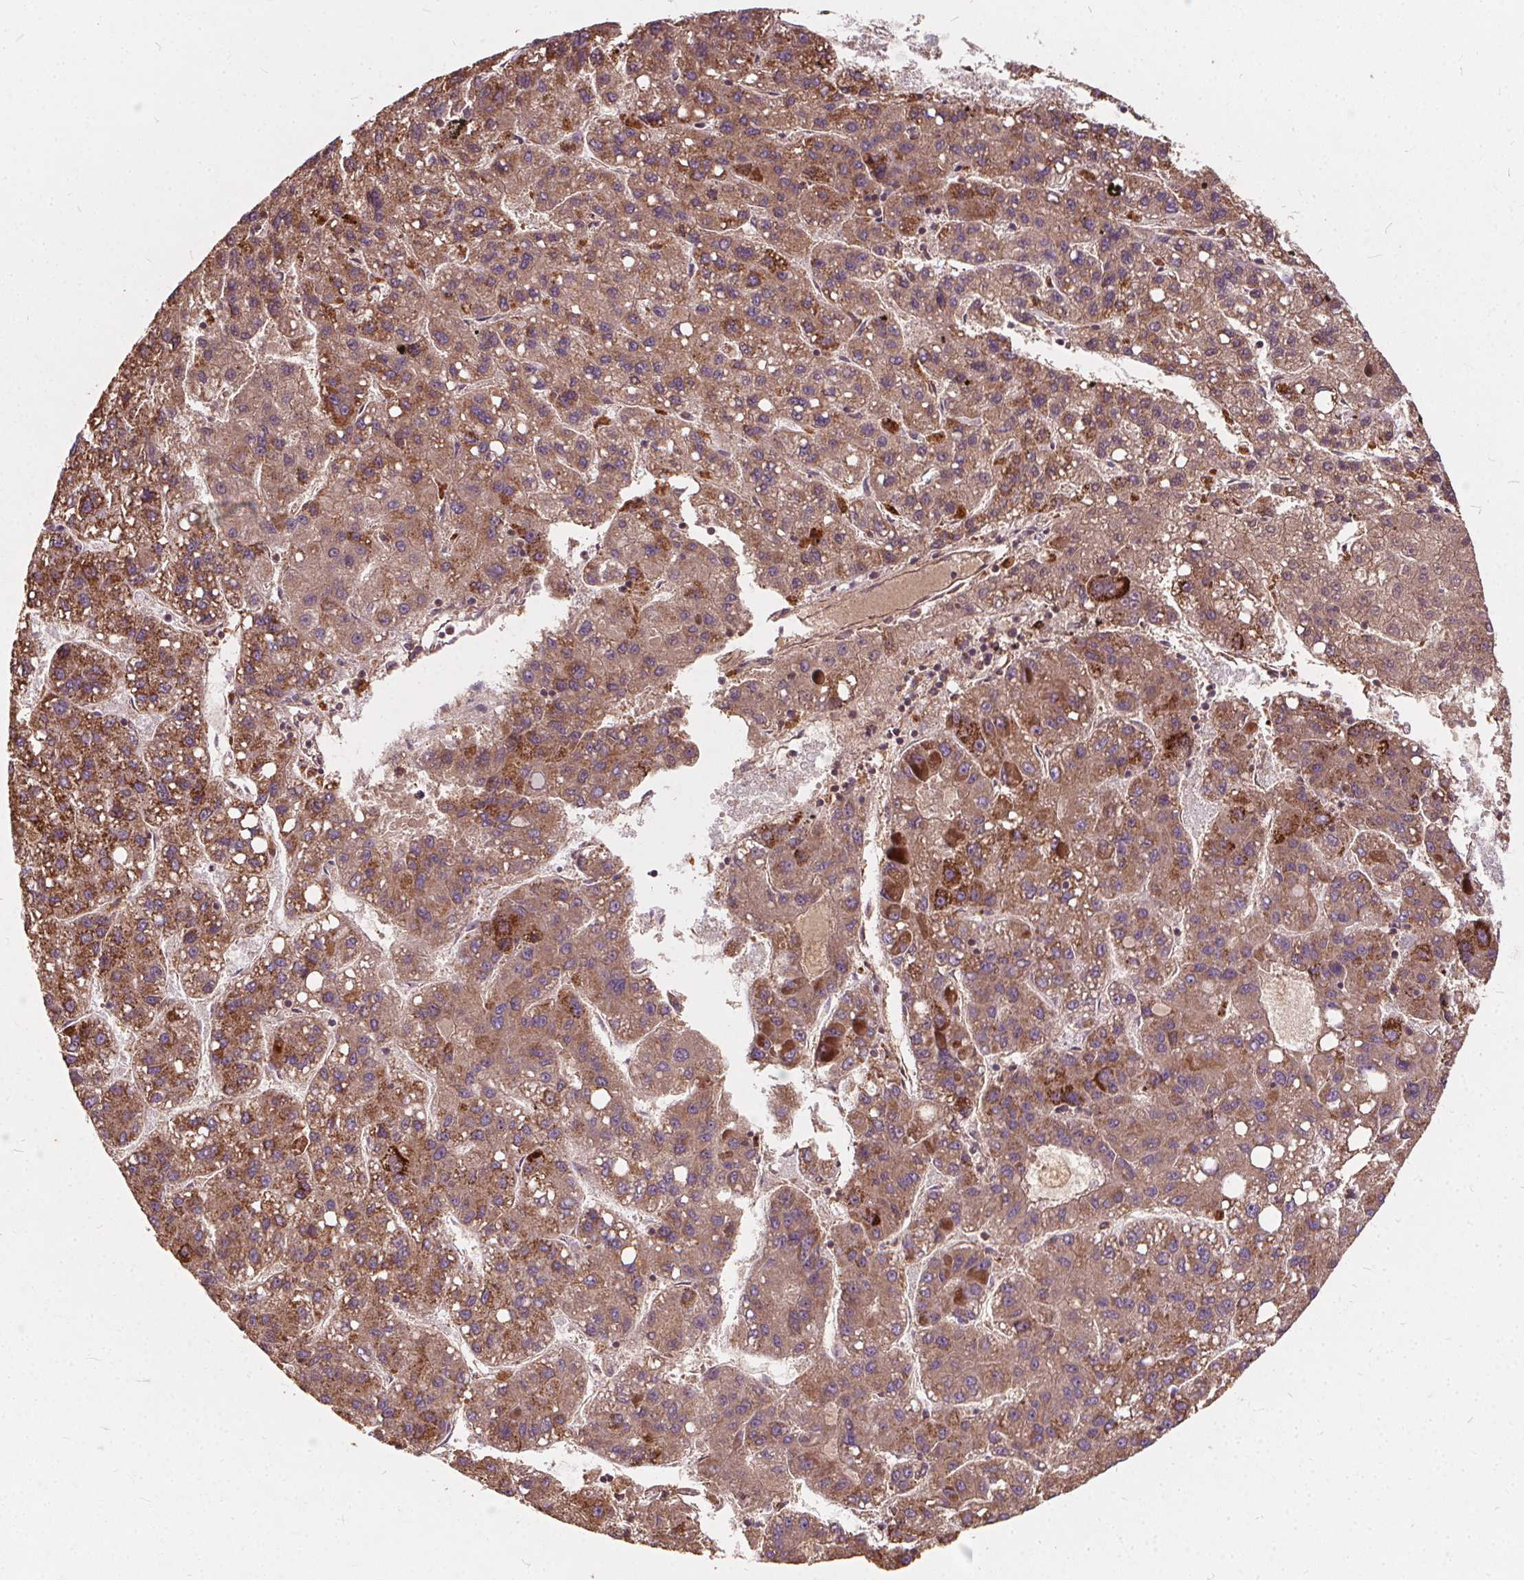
{"staining": {"intensity": "moderate", "quantity": ">75%", "location": "cytoplasmic/membranous"}, "tissue": "liver cancer", "cell_type": "Tumor cells", "image_type": "cancer", "snomed": [{"axis": "morphology", "description": "Carcinoma, Hepatocellular, NOS"}, {"axis": "topography", "description": "Liver"}], "caption": "This histopathology image displays immunohistochemistry staining of hepatocellular carcinoma (liver), with medium moderate cytoplasmic/membranous positivity in approximately >75% of tumor cells.", "gene": "ORAI2", "patient": {"sex": "female", "age": 82}}